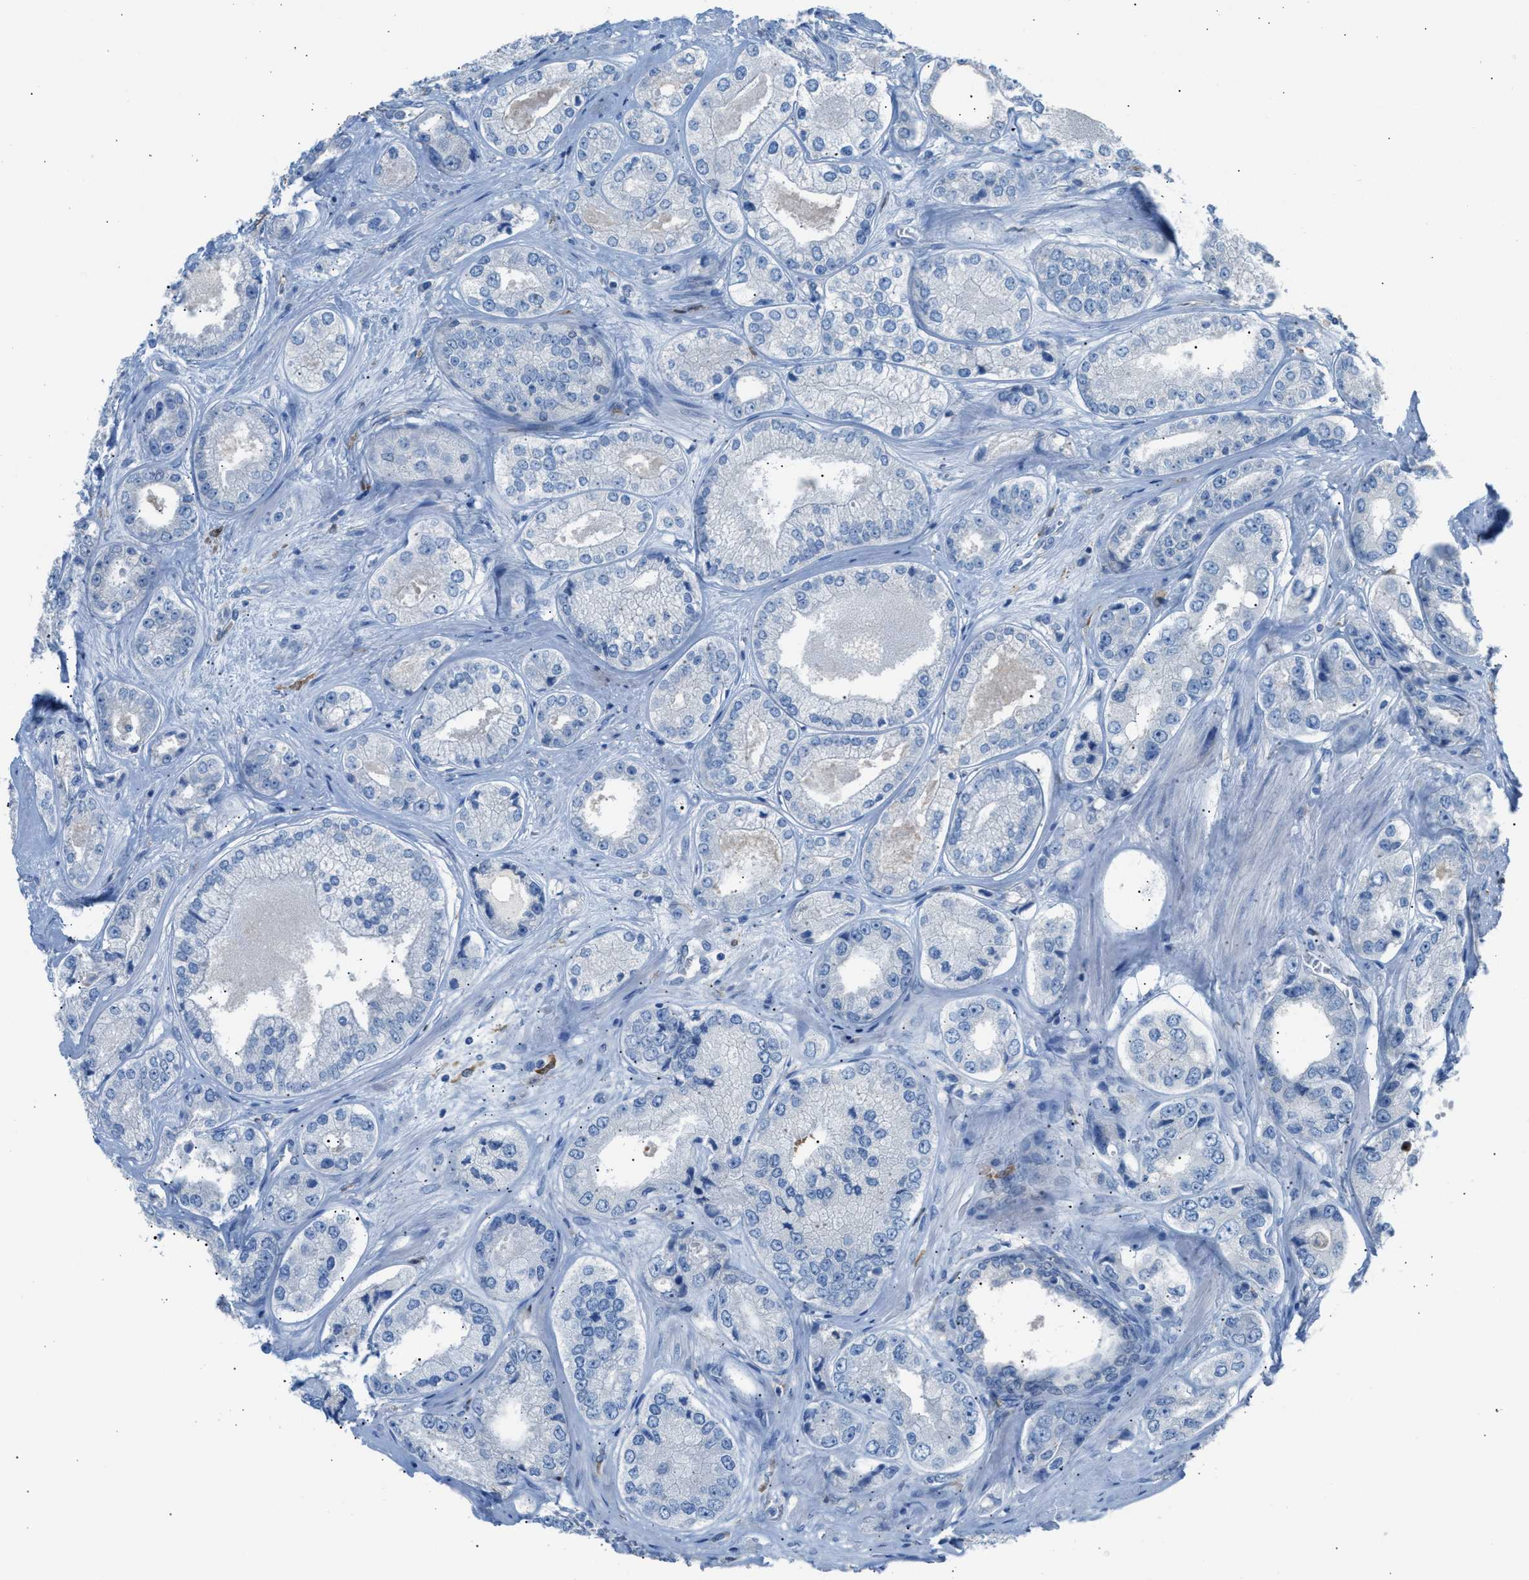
{"staining": {"intensity": "negative", "quantity": "none", "location": "none"}, "tissue": "prostate cancer", "cell_type": "Tumor cells", "image_type": "cancer", "snomed": [{"axis": "morphology", "description": "Adenocarcinoma, High grade"}, {"axis": "topography", "description": "Prostate"}], "caption": "This micrograph is of adenocarcinoma (high-grade) (prostate) stained with immunohistochemistry to label a protein in brown with the nuclei are counter-stained blue. There is no positivity in tumor cells. (IHC, brightfield microscopy, high magnification).", "gene": "CLEC10A", "patient": {"sex": "male", "age": 61}}